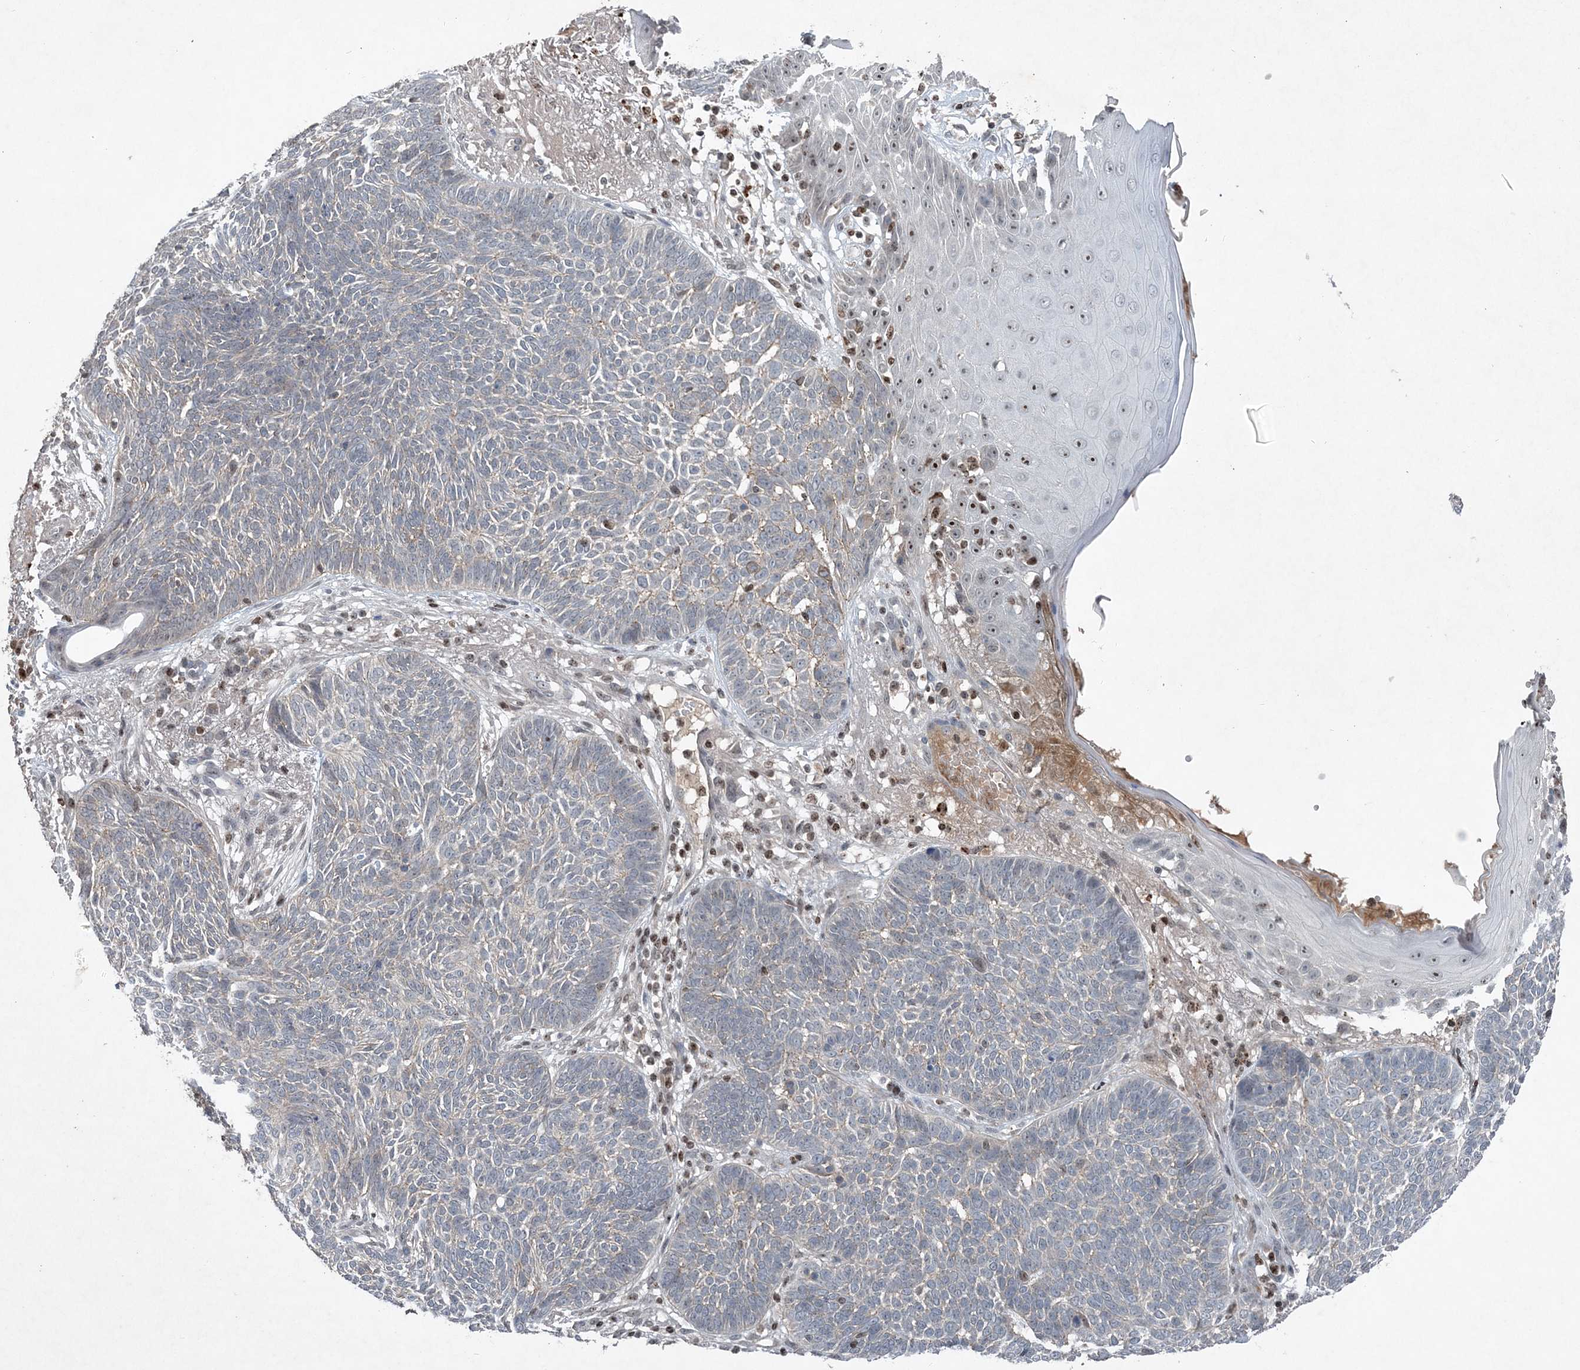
{"staining": {"intensity": "negative", "quantity": "none", "location": "none"}, "tissue": "skin cancer", "cell_type": "Tumor cells", "image_type": "cancer", "snomed": [{"axis": "morphology", "description": "Normal tissue, NOS"}, {"axis": "morphology", "description": "Basal cell carcinoma"}, {"axis": "topography", "description": "Skin"}], "caption": "Skin basal cell carcinoma was stained to show a protein in brown. There is no significant positivity in tumor cells. (IHC, brightfield microscopy, high magnification).", "gene": "QTRT2", "patient": {"sex": "male", "age": 64}}